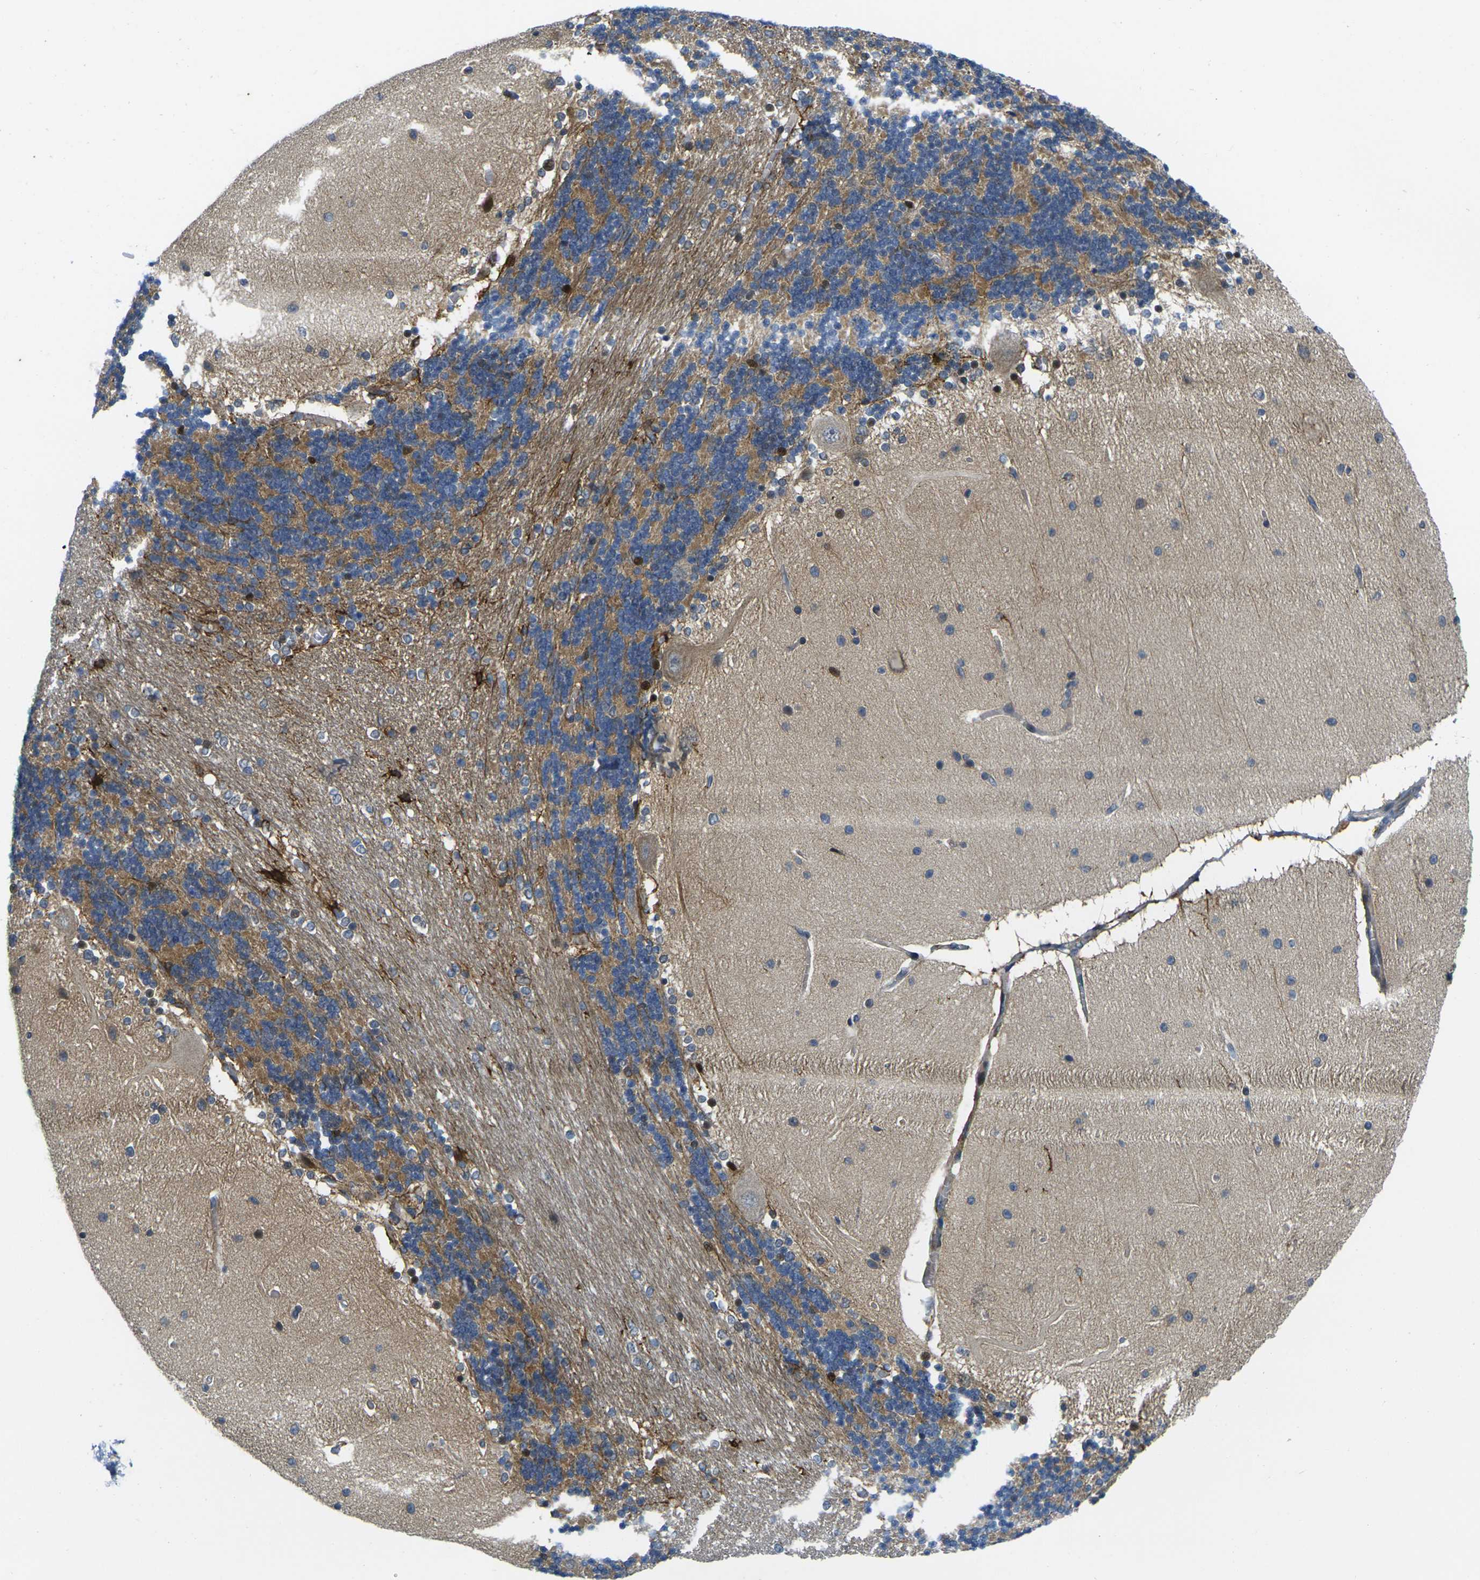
{"staining": {"intensity": "moderate", "quantity": ">75%", "location": "cytoplasmic/membranous"}, "tissue": "cerebellum", "cell_type": "Cells in granular layer", "image_type": "normal", "snomed": [{"axis": "morphology", "description": "Normal tissue, NOS"}, {"axis": "topography", "description": "Cerebellum"}], "caption": "Immunohistochemical staining of benign human cerebellum exhibits moderate cytoplasmic/membranous protein positivity in approximately >75% of cells in granular layer. (DAB IHC, brown staining for protein, blue staining for nuclei).", "gene": "ROBO2", "patient": {"sex": "female", "age": 54}}